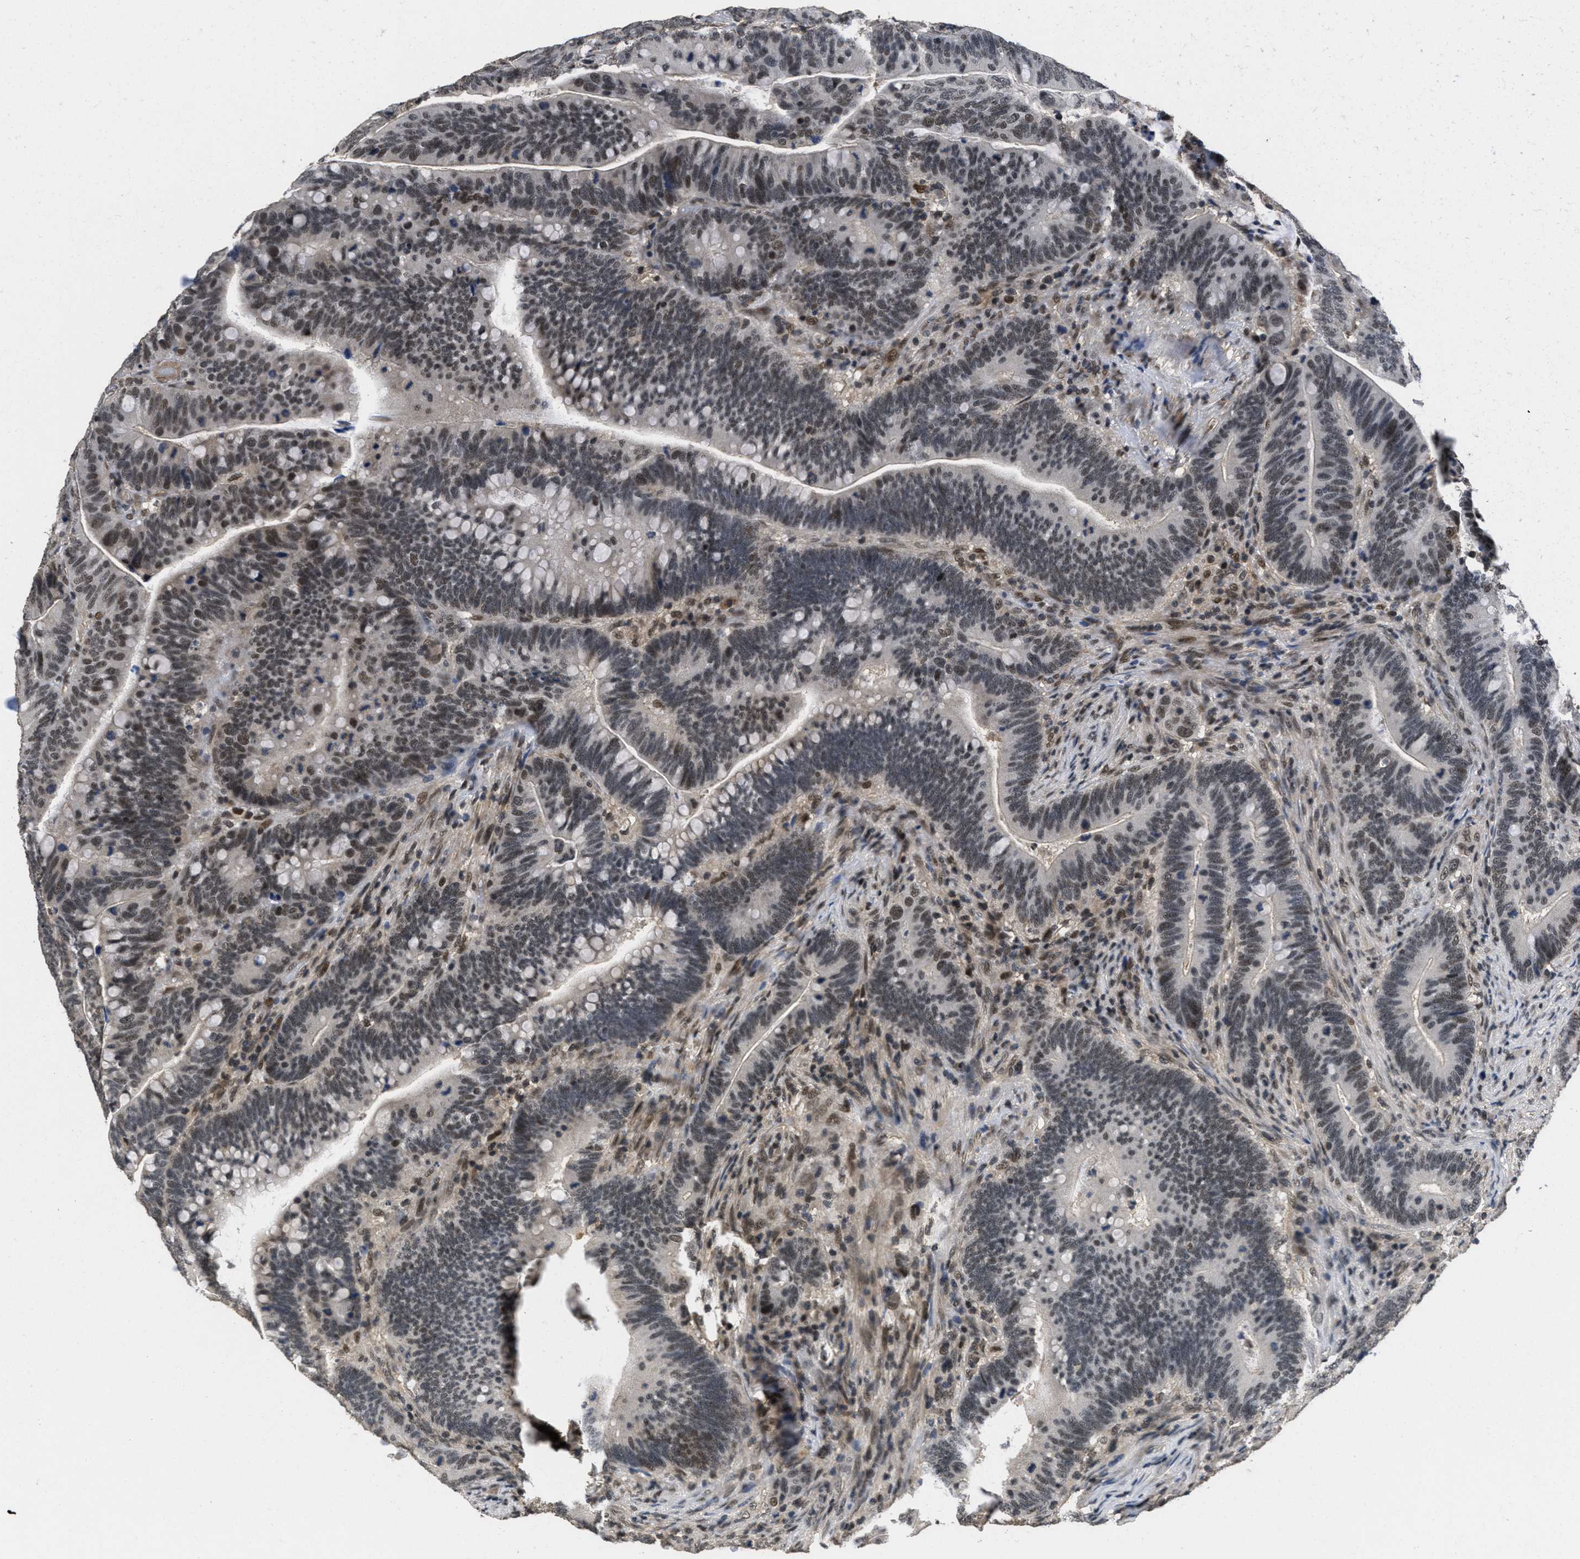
{"staining": {"intensity": "weak", "quantity": "25%-75%", "location": "nuclear"}, "tissue": "colorectal cancer", "cell_type": "Tumor cells", "image_type": "cancer", "snomed": [{"axis": "morphology", "description": "Normal tissue, NOS"}, {"axis": "morphology", "description": "Adenocarcinoma, NOS"}, {"axis": "topography", "description": "Colon"}], "caption": "Human colorectal cancer (adenocarcinoma) stained for a protein (brown) demonstrates weak nuclear positive expression in approximately 25%-75% of tumor cells.", "gene": "CUL4B", "patient": {"sex": "female", "age": 66}}